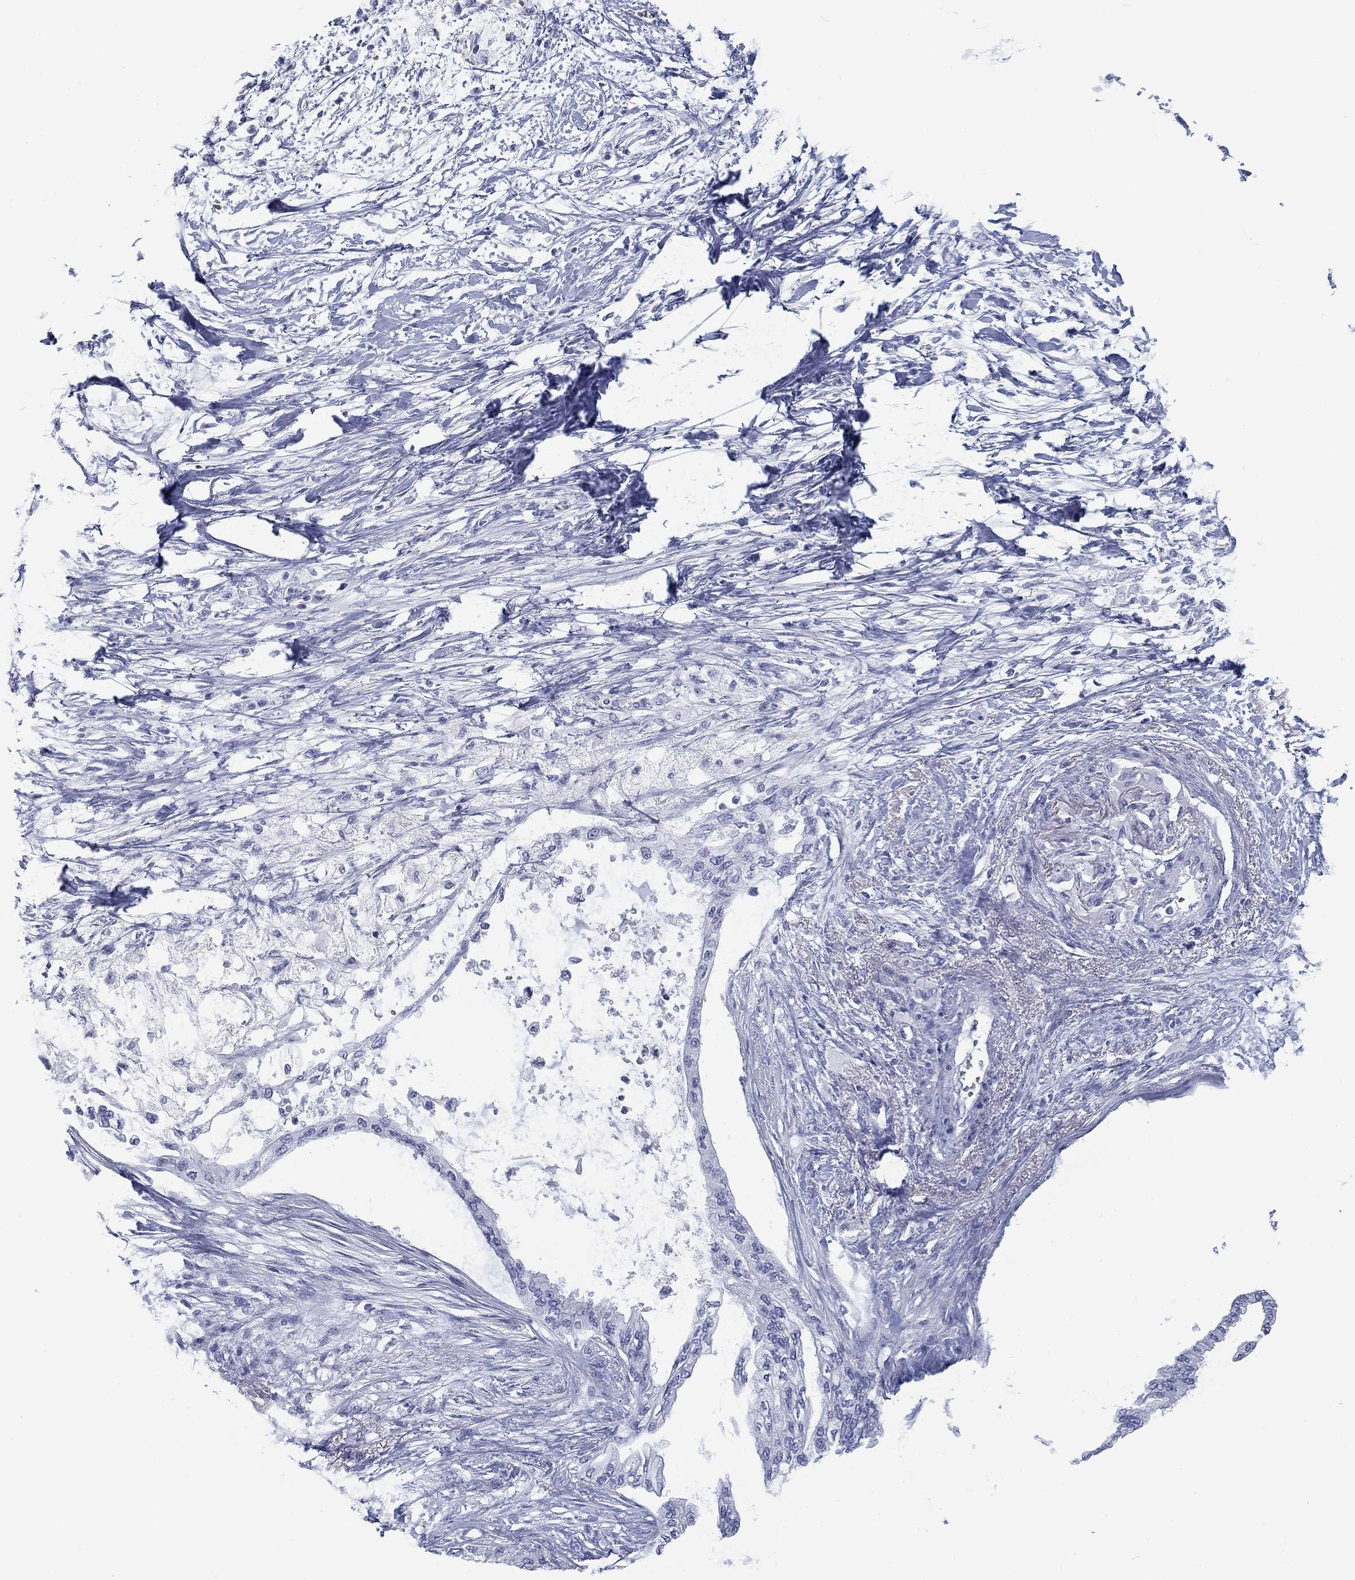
{"staining": {"intensity": "negative", "quantity": "none", "location": "none"}, "tissue": "pancreatic cancer", "cell_type": "Tumor cells", "image_type": "cancer", "snomed": [{"axis": "morphology", "description": "Normal tissue, NOS"}, {"axis": "morphology", "description": "Adenocarcinoma, NOS"}, {"axis": "topography", "description": "Pancreas"}, {"axis": "topography", "description": "Duodenum"}], "caption": "IHC of human pancreatic cancer exhibits no positivity in tumor cells.", "gene": "CALB1", "patient": {"sex": "female", "age": 60}}